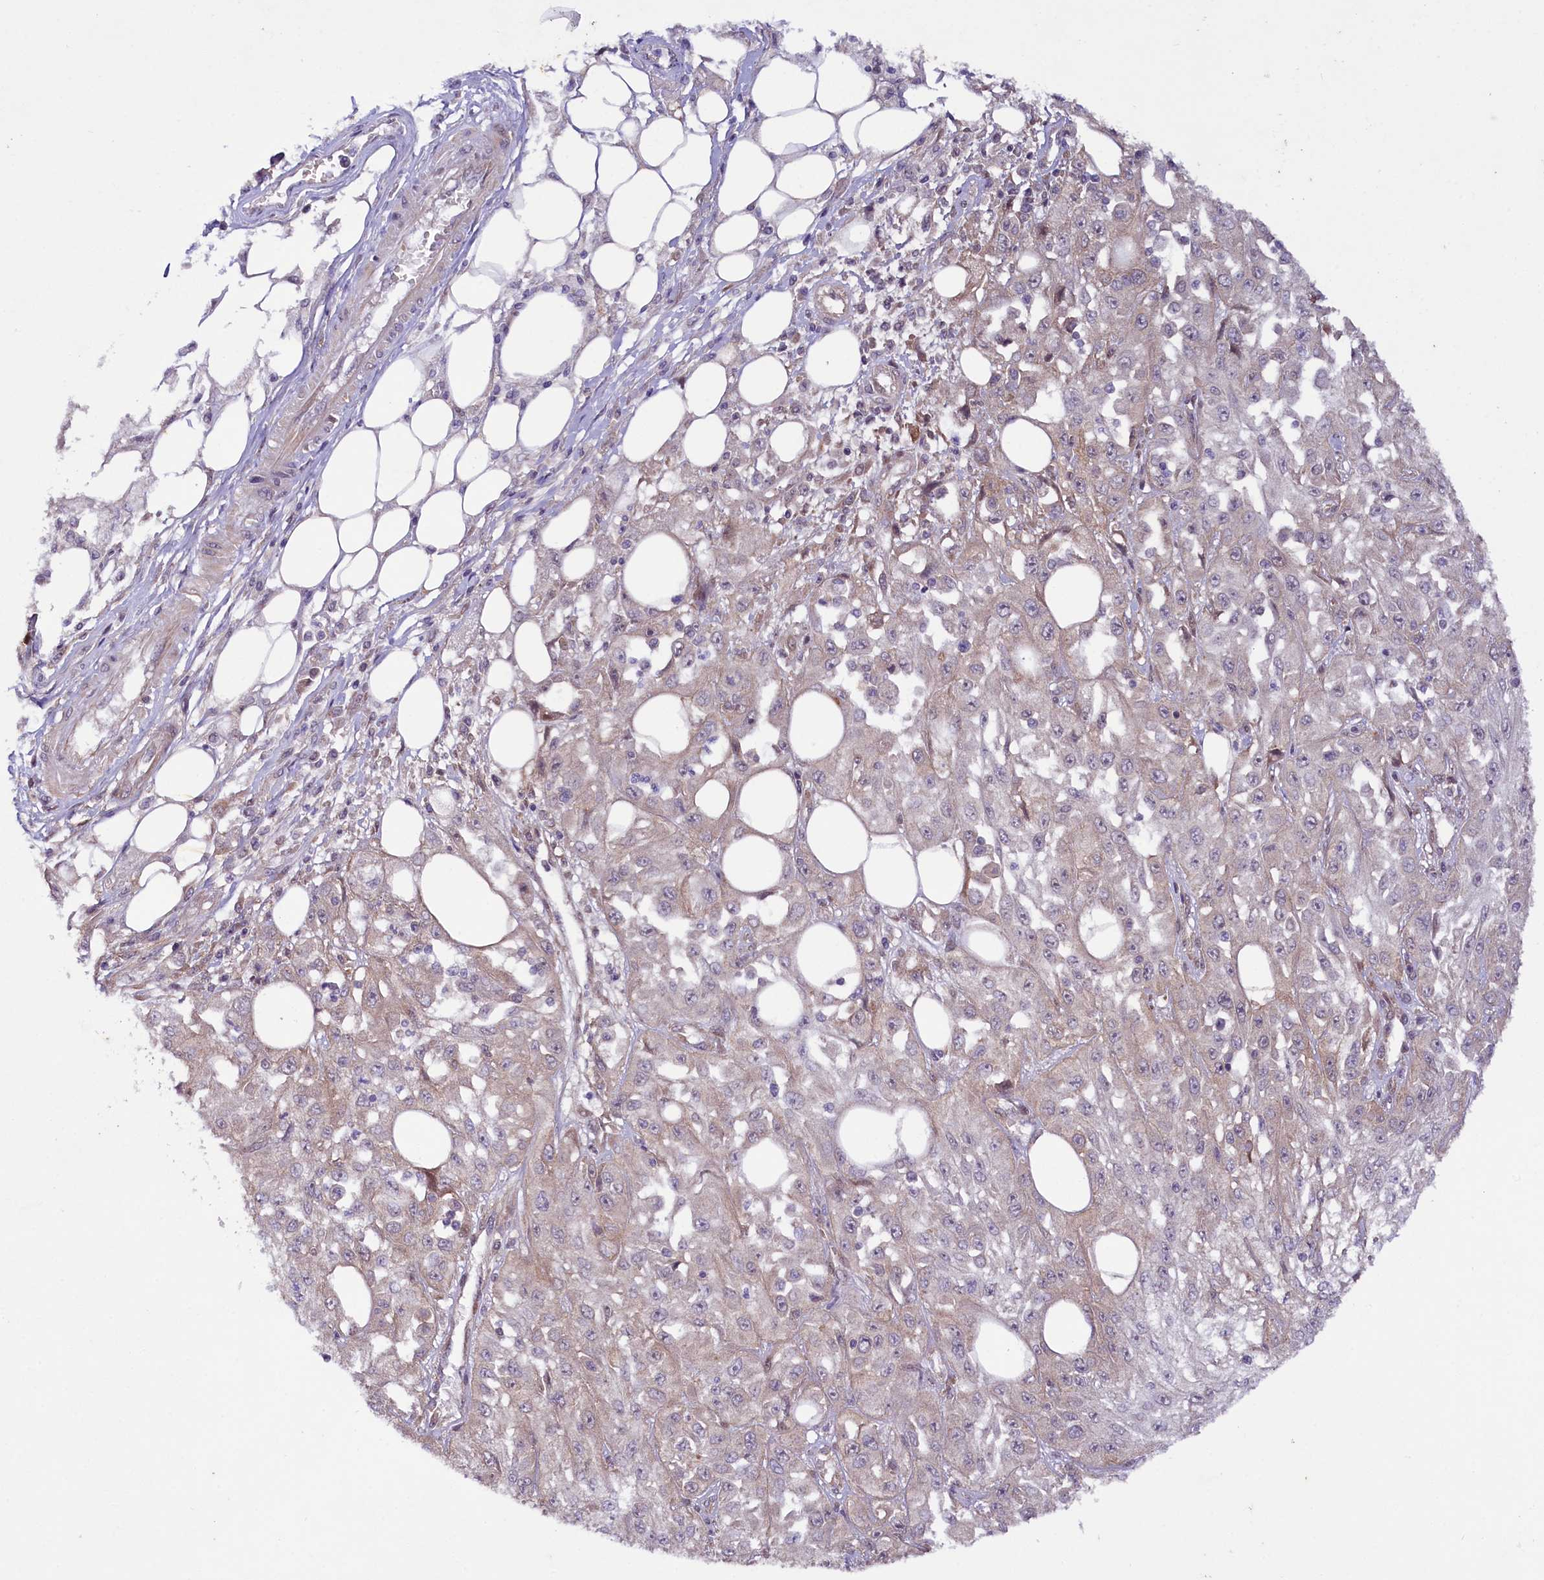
{"staining": {"intensity": "weak", "quantity": "<25%", "location": "cytoplasmic/membranous"}, "tissue": "skin cancer", "cell_type": "Tumor cells", "image_type": "cancer", "snomed": [{"axis": "morphology", "description": "Squamous cell carcinoma, NOS"}, {"axis": "morphology", "description": "Squamous cell carcinoma, metastatic, NOS"}, {"axis": "topography", "description": "Skin"}, {"axis": "topography", "description": "Lymph node"}], "caption": "Tumor cells show no significant protein positivity in squamous cell carcinoma (skin).", "gene": "PHLDB1", "patient": {"sex": "male", "age": 75}}